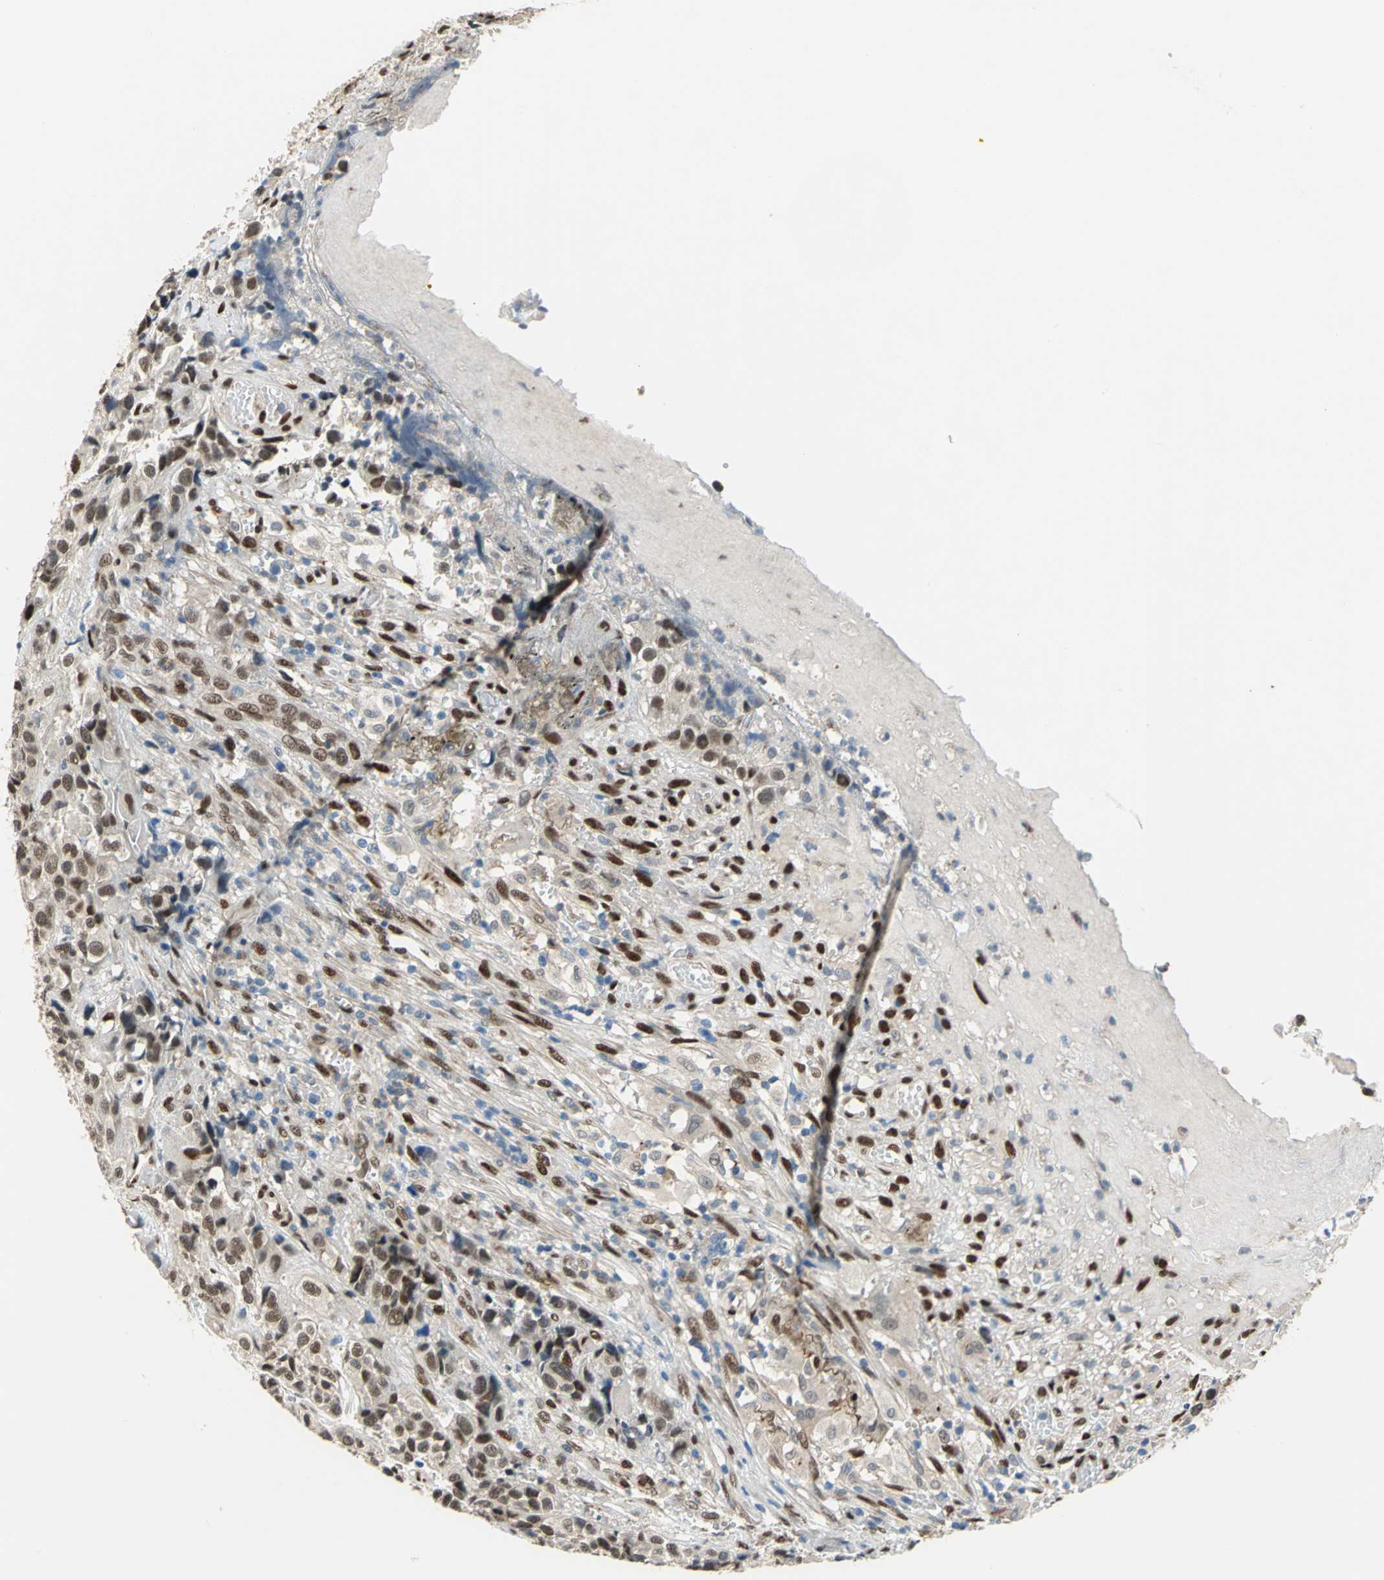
{"staining": {"intensity": "moderate", "quantity": ">75%", "location": "nuclear"}, "tissue": "urothelial cancer", "cell_type": "Tumor cells", "image_type": "cancer", "snomed": [{"axis": "morphology", "description": "Urothelial carcinoma, High grade"}, {"axis": "topography", "description": "Urinary bladder"}], "caption": "A brown stain labels moderate nuclear expression of a protein in human high-grade urothelial carcinoma tumor cells.", "gene": "RBFOX2", "patient": {"sex": "female", "age": 81}}